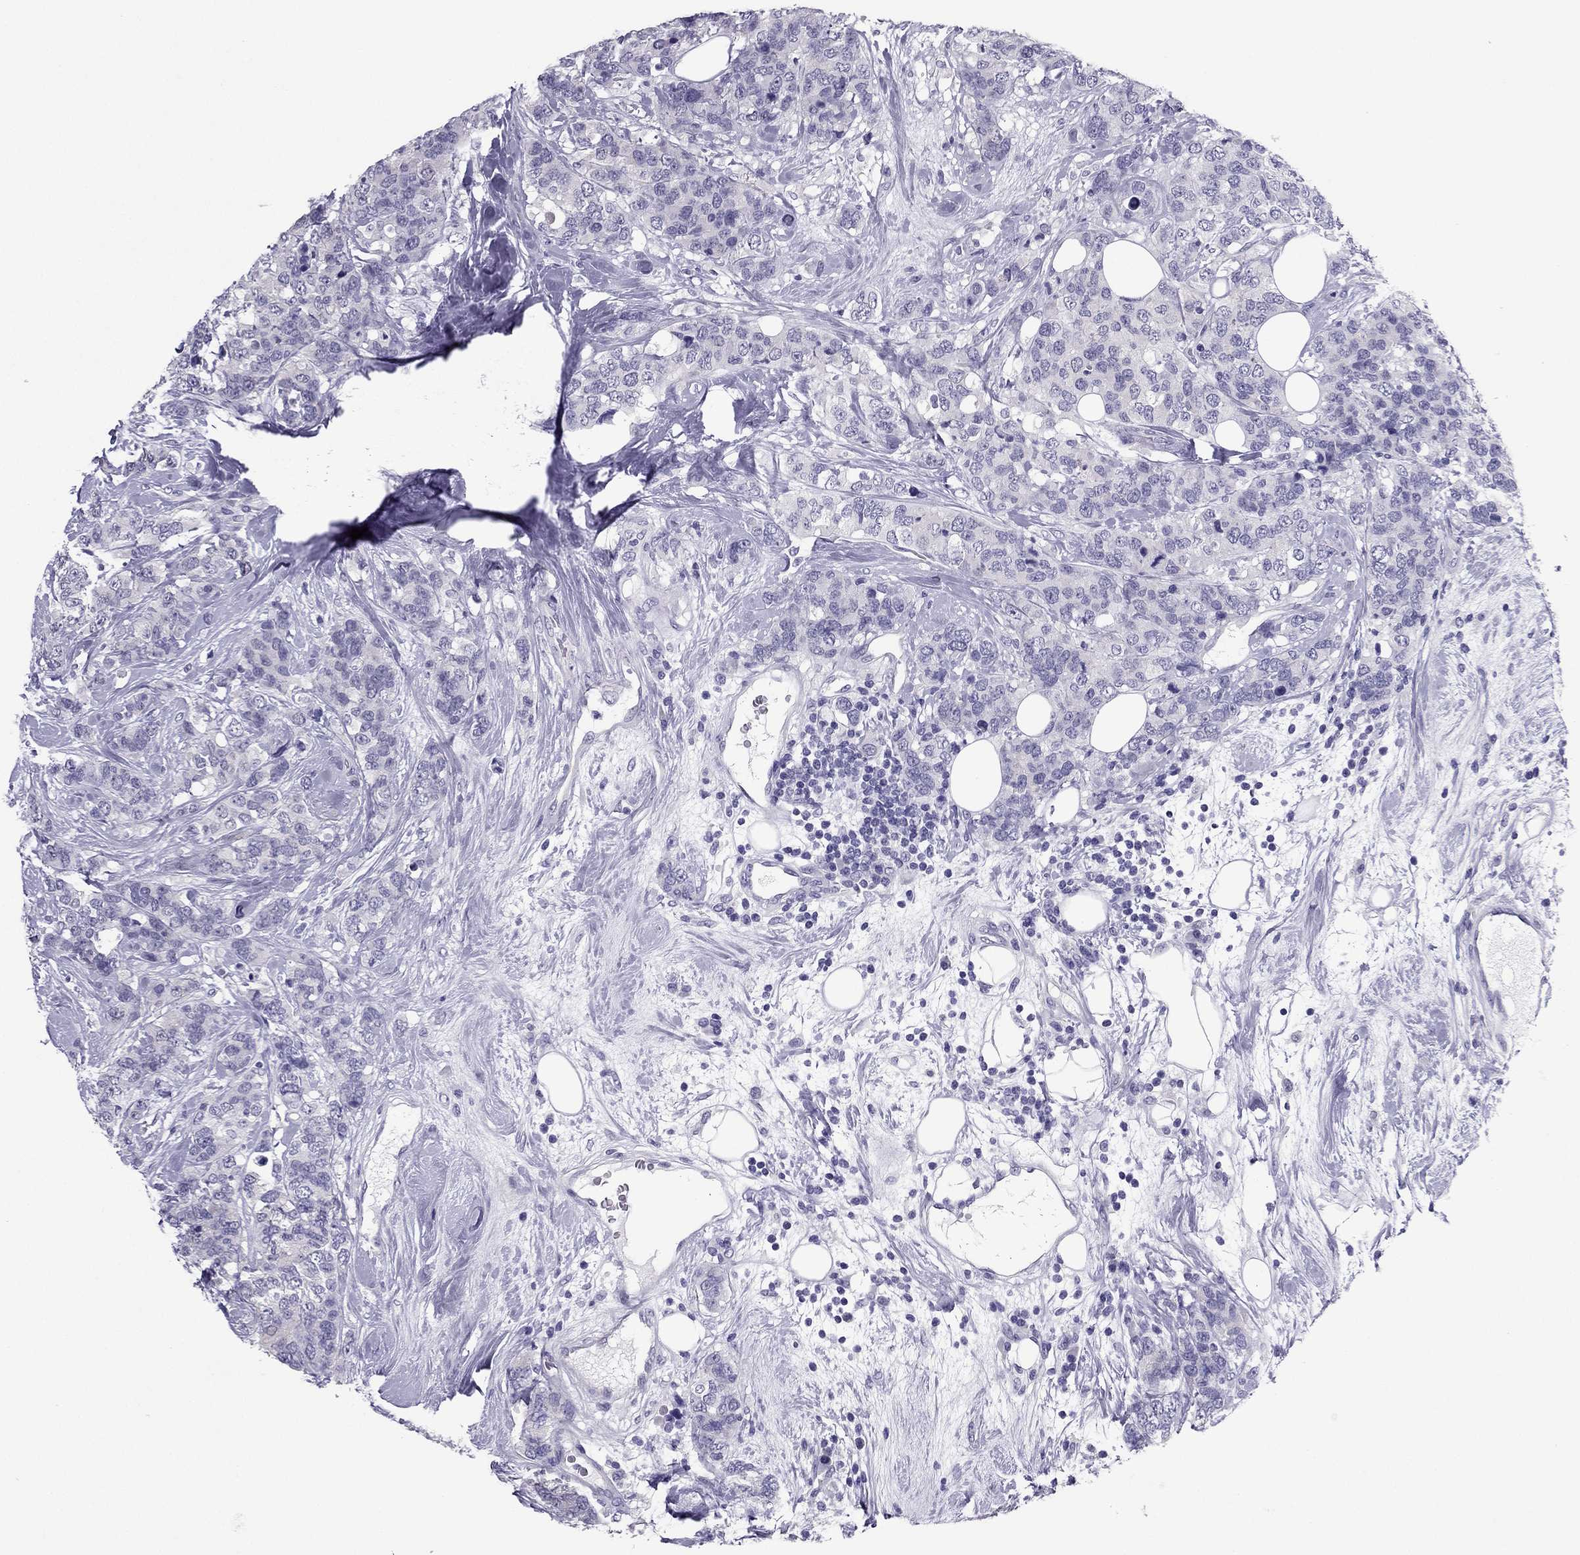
{"staining": {"intensity": "negative", "quantity": "none", "location": "none"}, "tissue": "breast cancer", "cell_type": "Tumor cells", "image_type": "cancer", "snomed": [{"axis": "morphology", "description": "Lobular carcinoma"}, {"axis": "topography", "description": "Breast"}], "caption": "Human breast cancer stained for a protein using immunohistochemistry exhibits no positivity in tumor cells.", "gene": "PDE6A", "patient": {"sex": "female", "age": 59}}